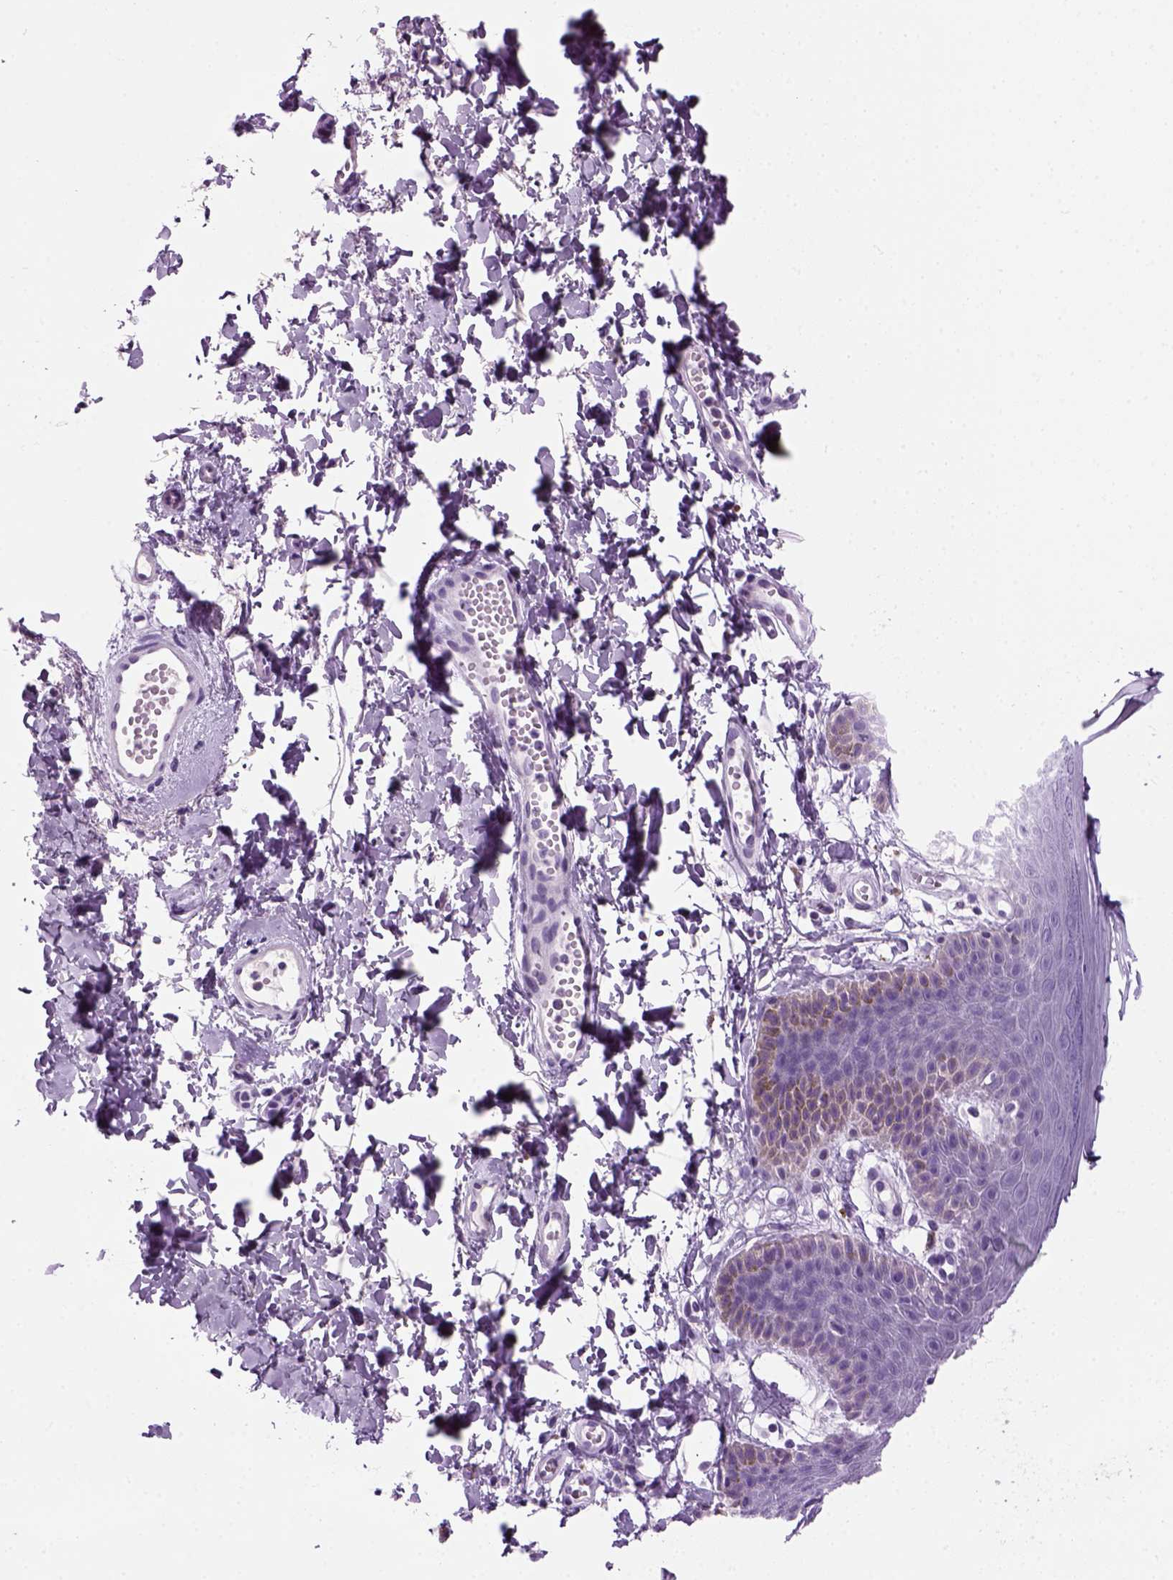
{"staining": {"intensity": "negative", "quantity": "none", "location": "none"}, "tissue": "skin", "cell_type": "Epidermal cells", "image_type": "normal", "snomed": [{"axis": "morphology", "description": "Normal tissue, NOS"}, {"axis": "topography", "description": "Anal"}], "caption": "There is no significant expression in epidermal cells of skin. Brightfield microscopy of immunohistochemistry stained with DAB (3,3'-diaminobenzidine) (brown) and hematoxylin (blue), captured at high magnification.", "gene": "MZB1", "patient": {"sex": "male", "age": 53}}